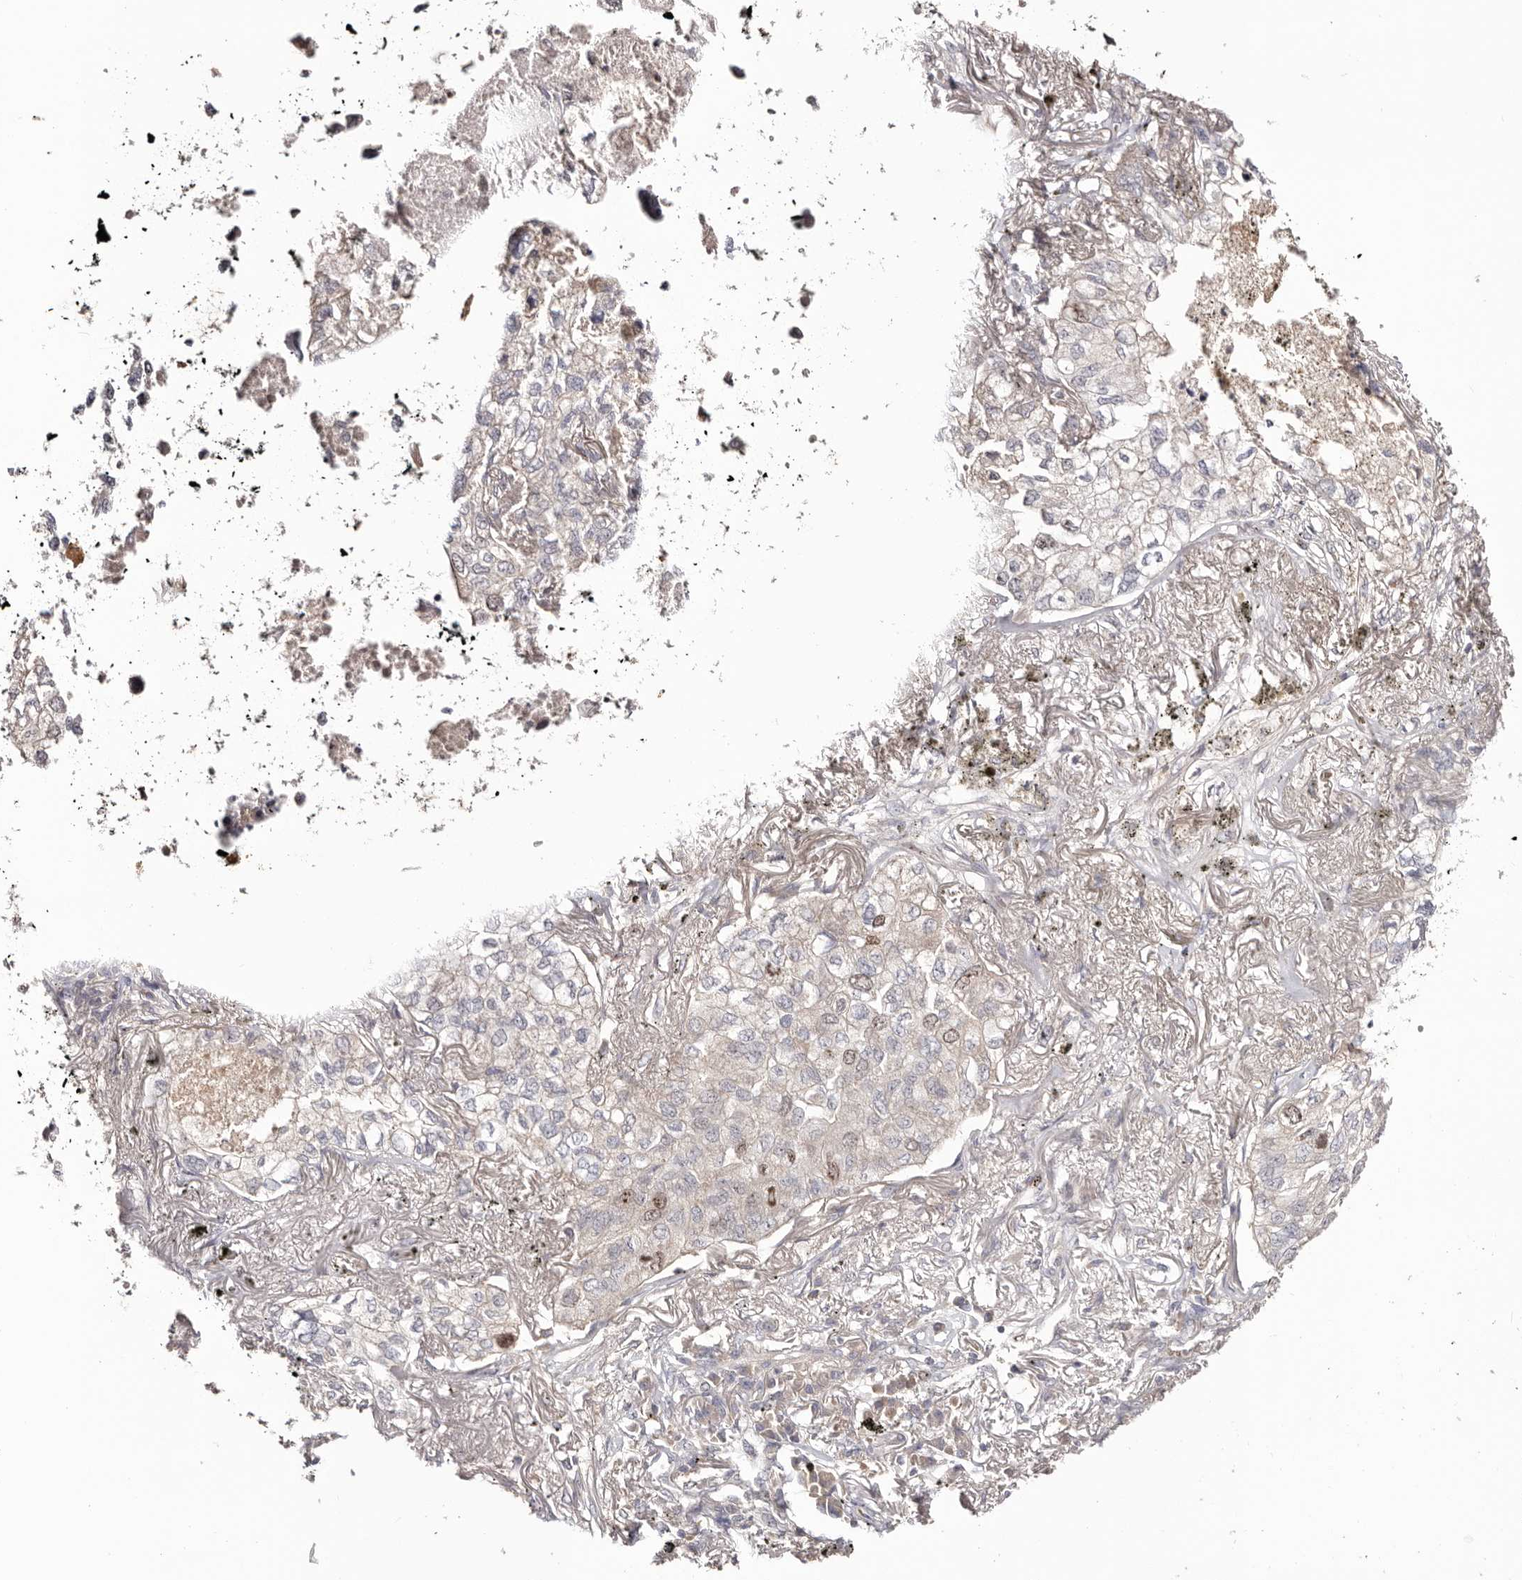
{"staining": {"intensity": "negative", "quantity": "none", "location": "none"}, "tissue": "lung cancer", "cell_type": "Tumor cells", "image_type": "cancer", "snomed": [{"axis": "morphology", "description": "Adenocarcinoma, NOS"}, {"axis": "topography", "description": "Lung"}], "caption": "There is no significant expression in tumor cells of lung cancer (adenocarcinoma).", "gene": "CCDC190", "patient": {"sex": "male", "age": 65}}